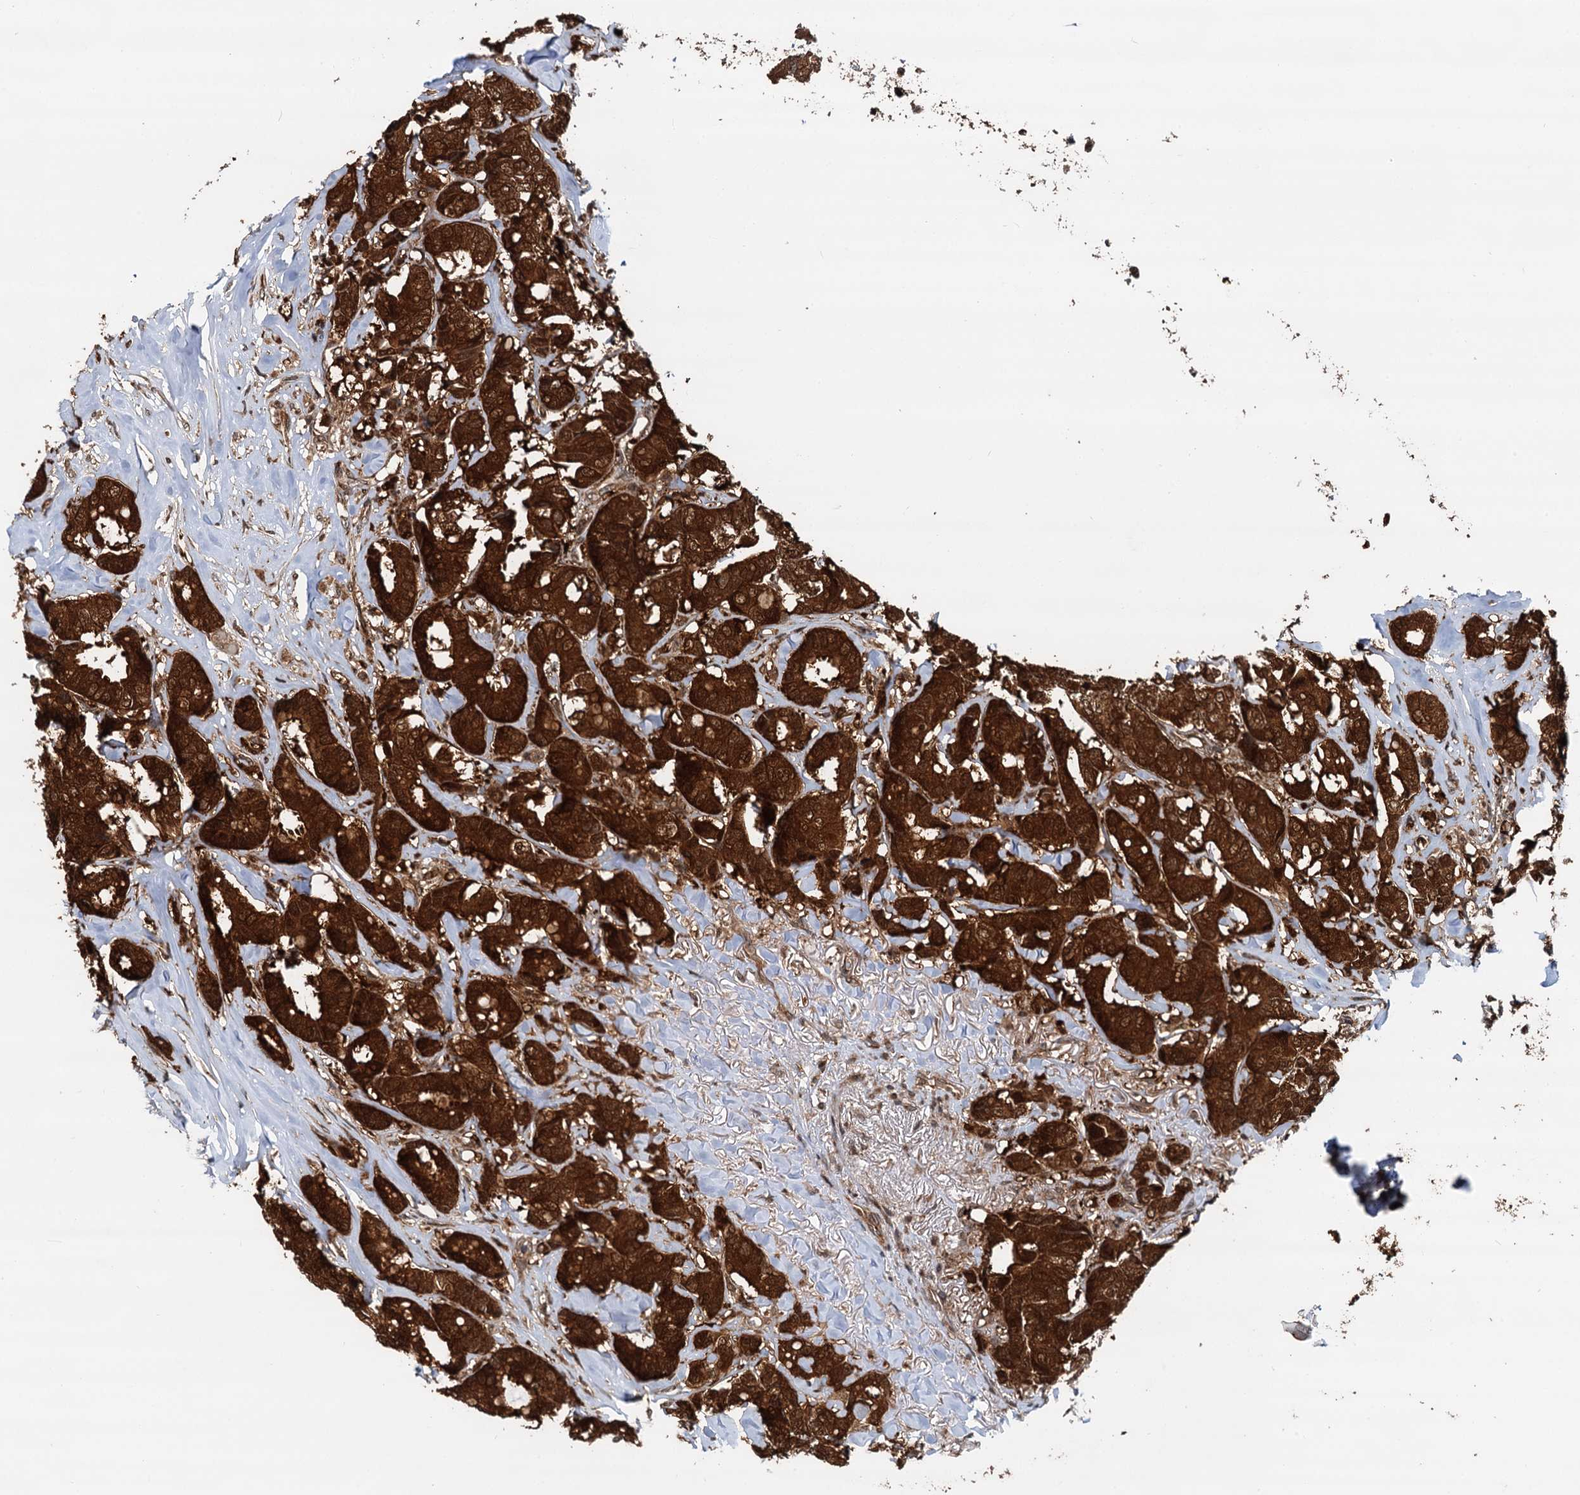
{"staining": {"intensity": "strong", "quantity": ">75%", "location": "cytoplasmic/membranous"}, "tissue": "breast cancer", "cell_type": "Tumor cells", "image_type": "cancer", "snomed": [{"axis": "morphology", "description": "Duct carcinoma"}, {"axis": "topography", "description": "Breast"}], "caption": "Immunohistochemistry photomicrograph of neoplastic tissue: human breast cancer stained using IHC reveals high levels of strong protein expression localized specifically in the cytoplasmic/membranous of tumor cells, appearing as a cytoplasmic/membranous brown color.", "gene": "STUB1", "patient": {"sex": "female", "age": 87}}